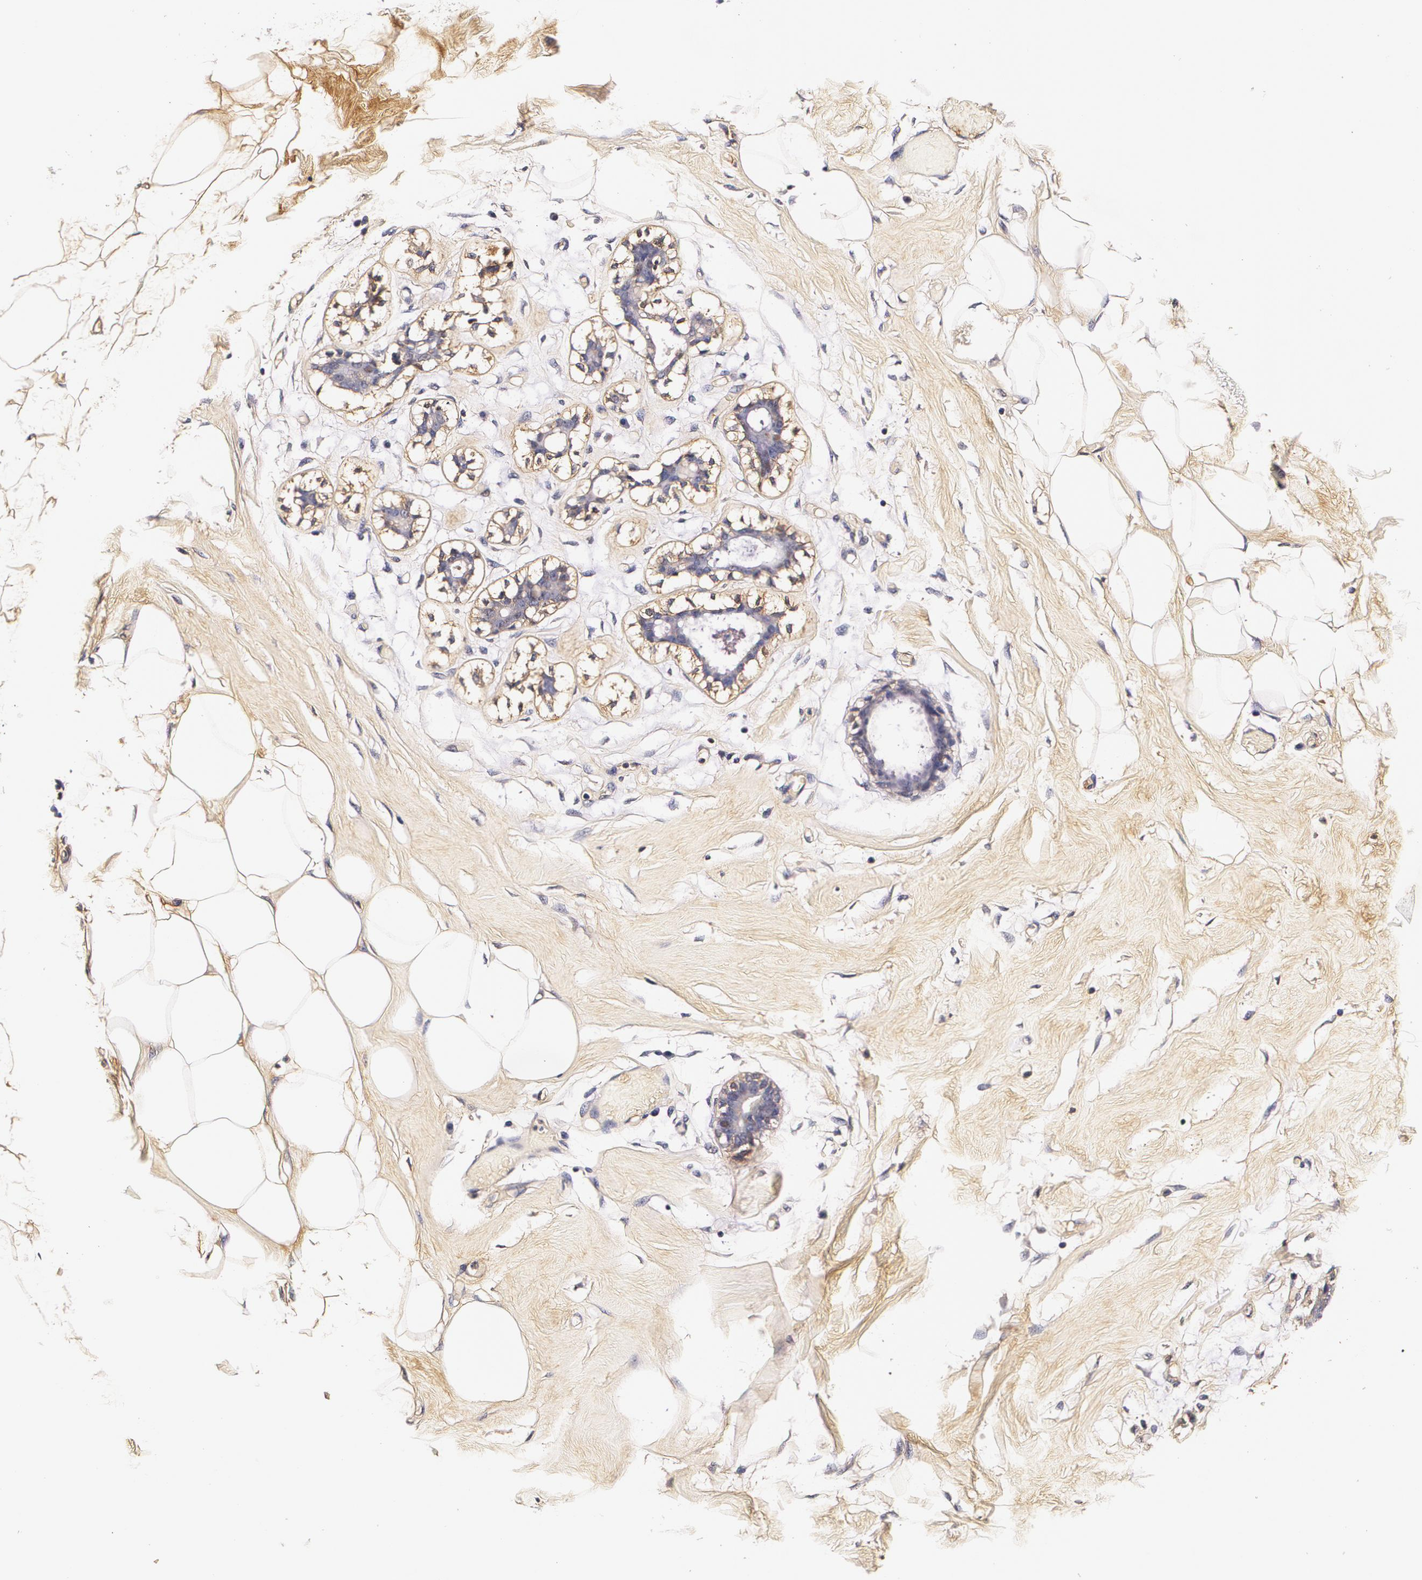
{"staining": {"intensity": "negative", "quantity": "none", "location": "none"}, "tissue": "breast", "cell_type": "Adipocytes", "image_type": "normal", "snomed": [{"axis": "morphology", "description": "Normal tissue, NOS"}, {"axis": "morphology", "description": "Fibrosis, NOS"}, {"axis": "topography", "description": "Breast"}], "caption": "DAB immunohistochemical staining of benign breast exhibits no significant staining in adipocytes.", "gene": "TTR", "patient": {"sex": "female", "age": 39}}